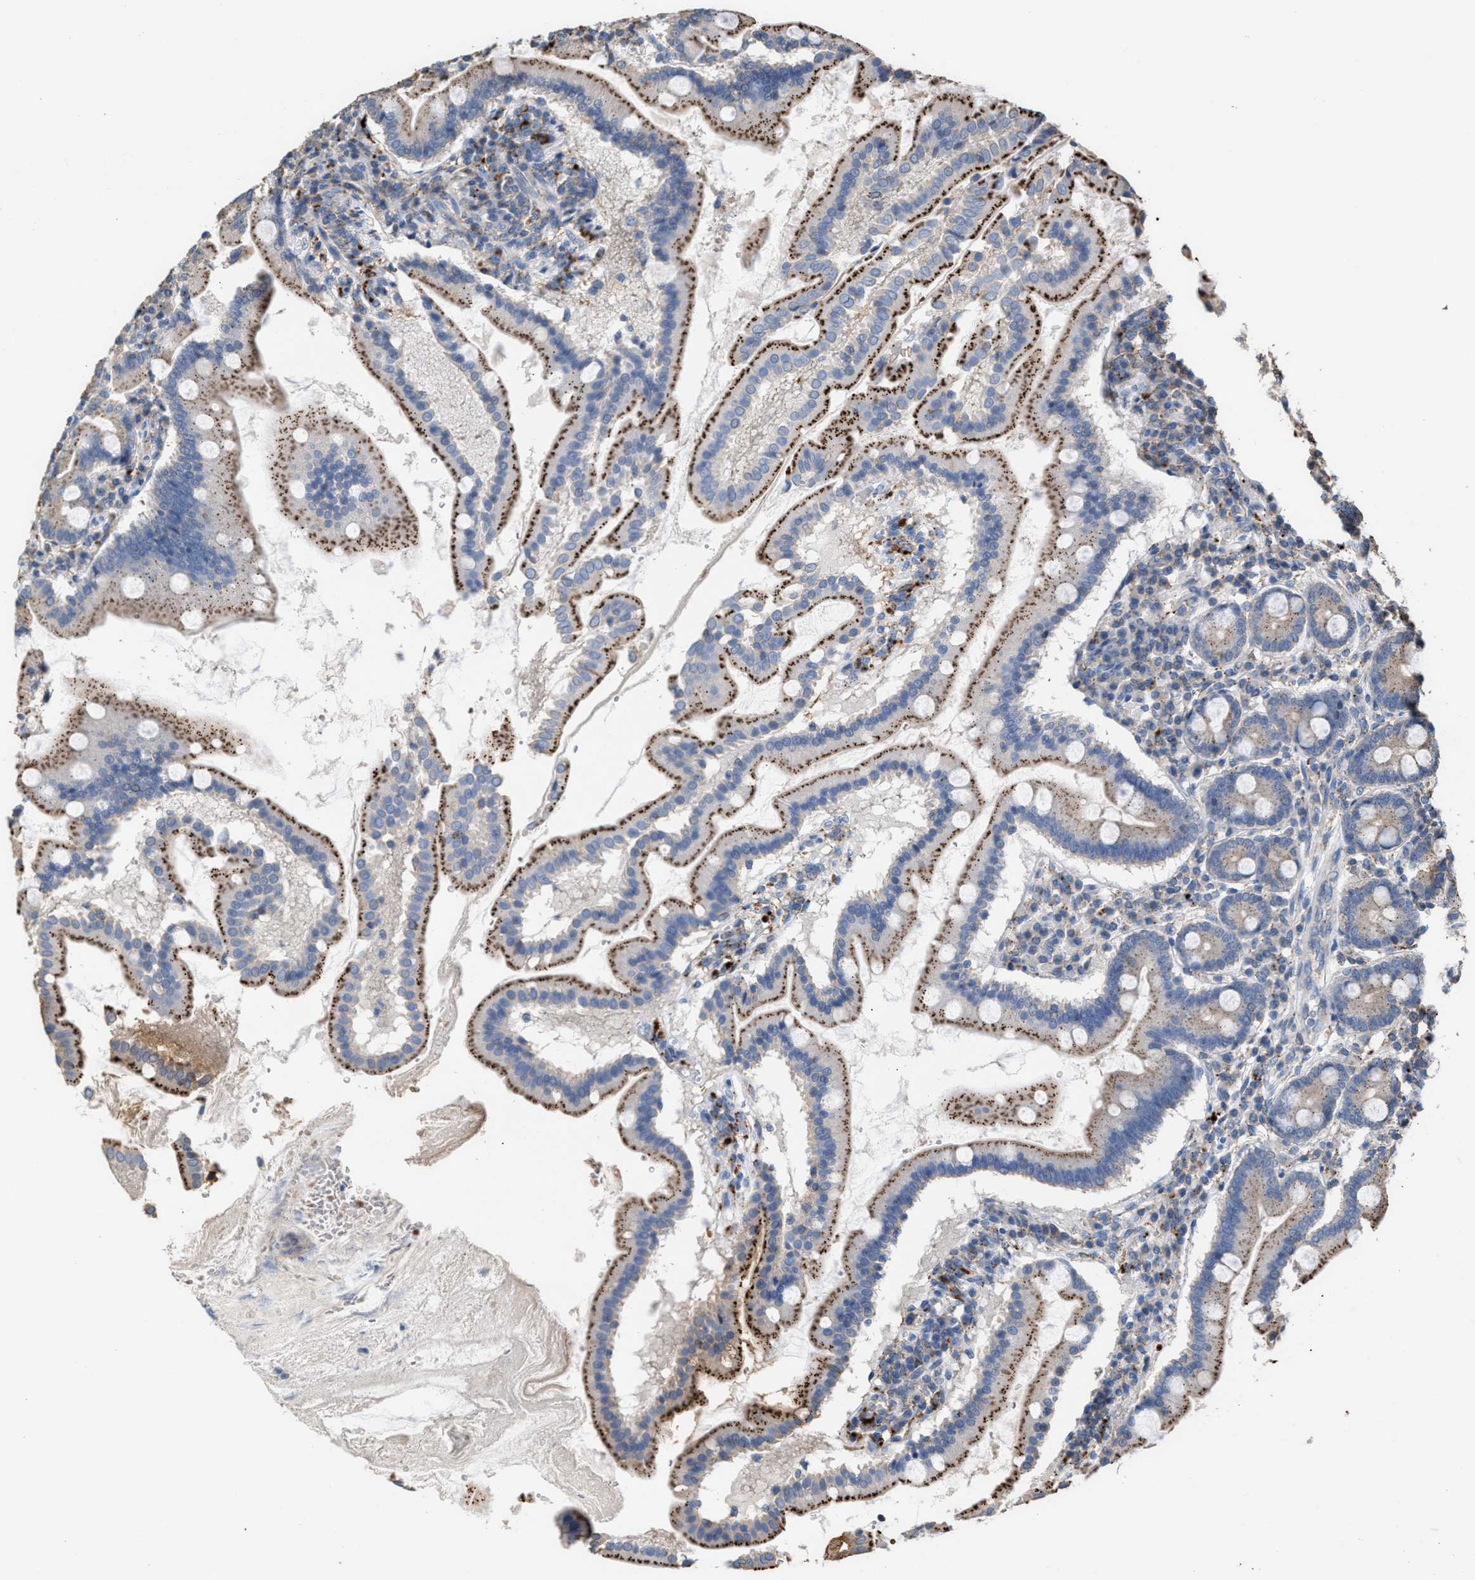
{"staining": {"intensity": "moderate", "quantity": ">75%", "location": "cytoplasmic/membranous"}, "tissue": "duodenum", "cell_type": "Glandular cells", "image_type": "normal", "snomed": [{"axis": "morphology", "description": "Normal tissue, NOS"}, {"axis": "topography", "description": "Duodenum"}], "caption": "Glandular cells show medium levels of moderate cytoplasmic/membranous positivity in about >75% of cells in normal duodenum.", "gene": "ELMO3", "patient": {"sex": "male", "age": 50}}